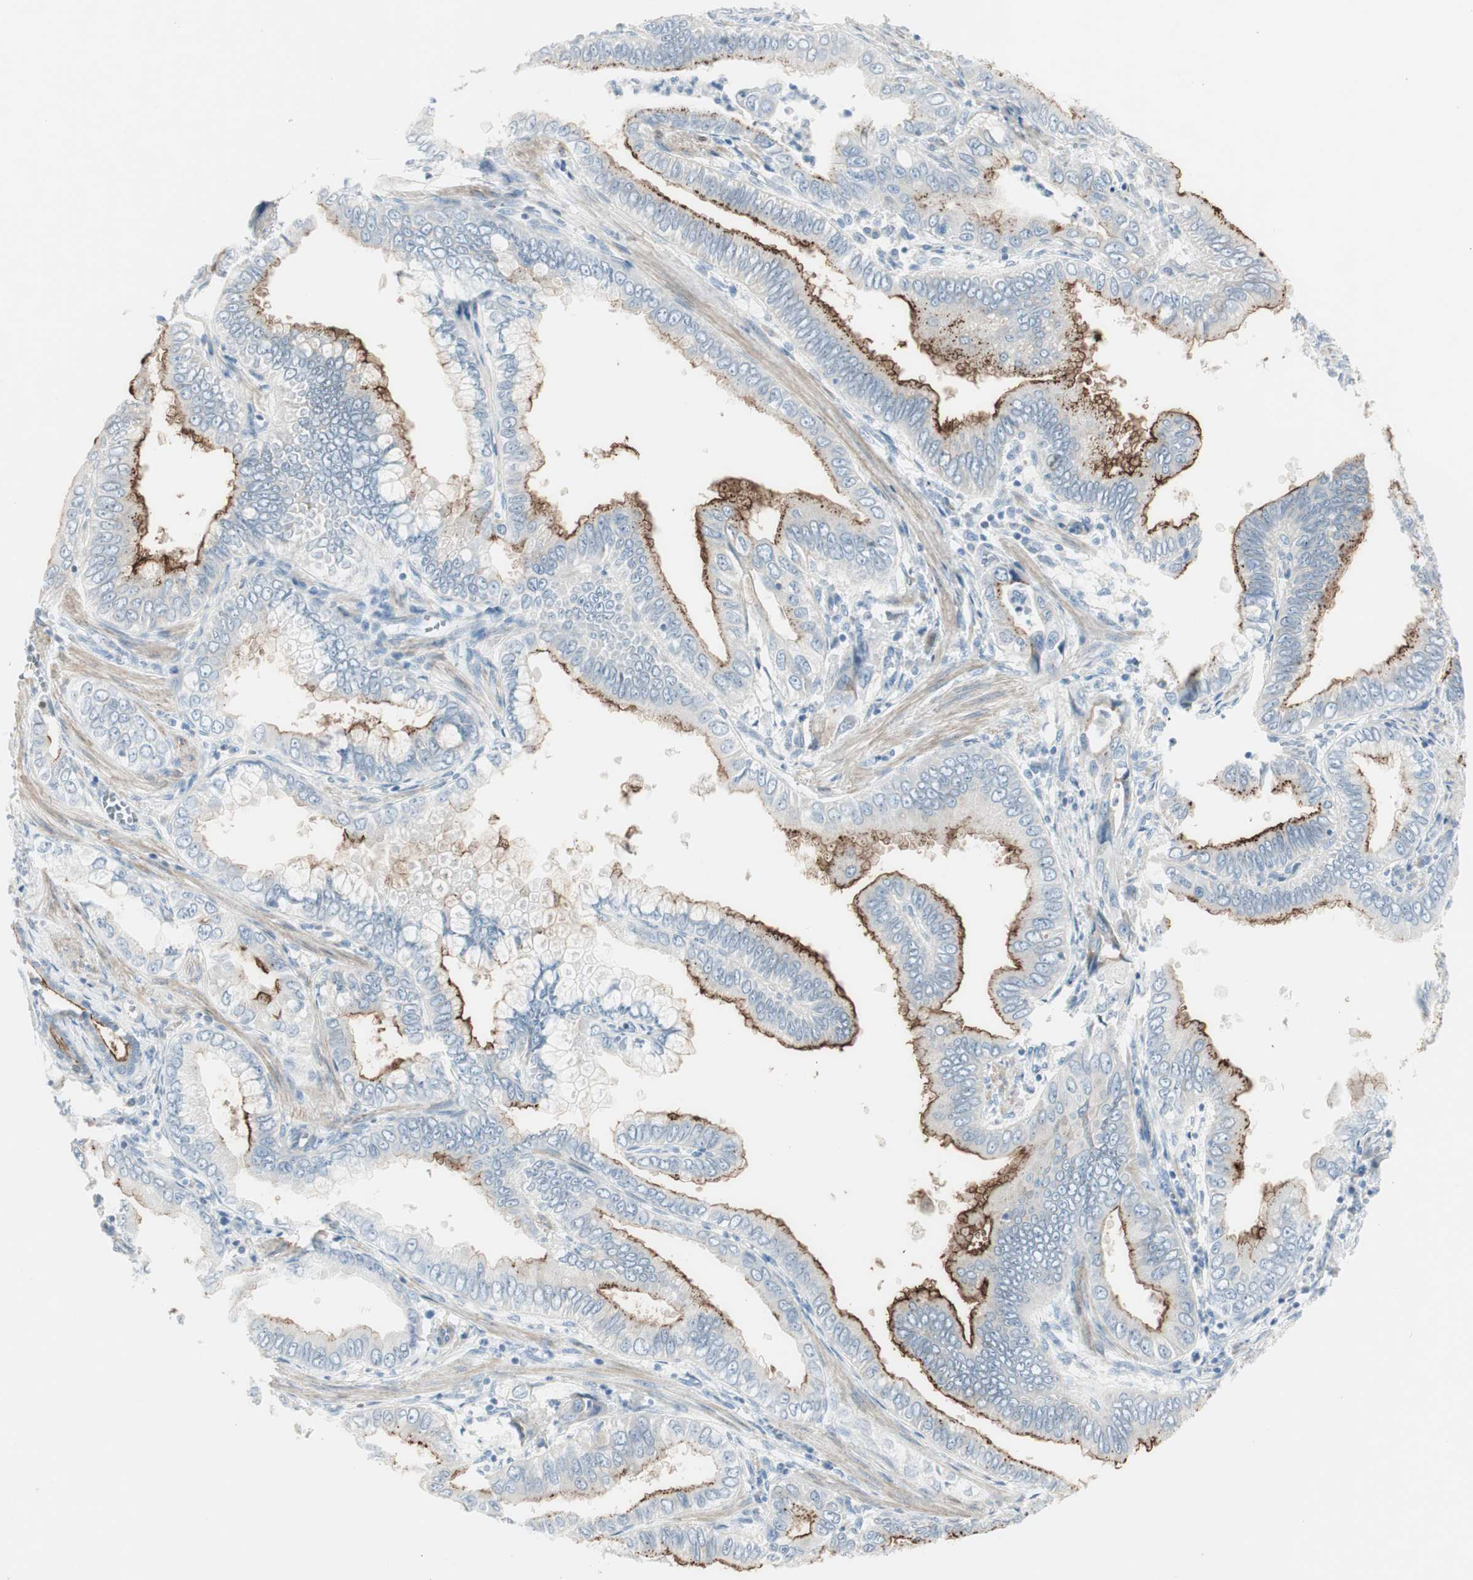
{"staining": {"intensity": "moderate", "quantity": "25%-75%", "location": "cytoplasmic/membranous"}, "tissue": "pancreatic cancer", "cell_type": "Tumor cells", "image_type": "cancer", "snomed": [{"axis": "morphology", "description": "Normal tissue, NOS"}, {"axis": "topography", "description": "Lymph node"}], "caption": "Immunohistochemistry (DAB) staining of pancreatic cancer shows moderate cytoplasmic/membranous protein staining in about 25%-75% of tumor cells.", "gene": "CDHR5", "patient": {"sex": "male", "age": 50}}